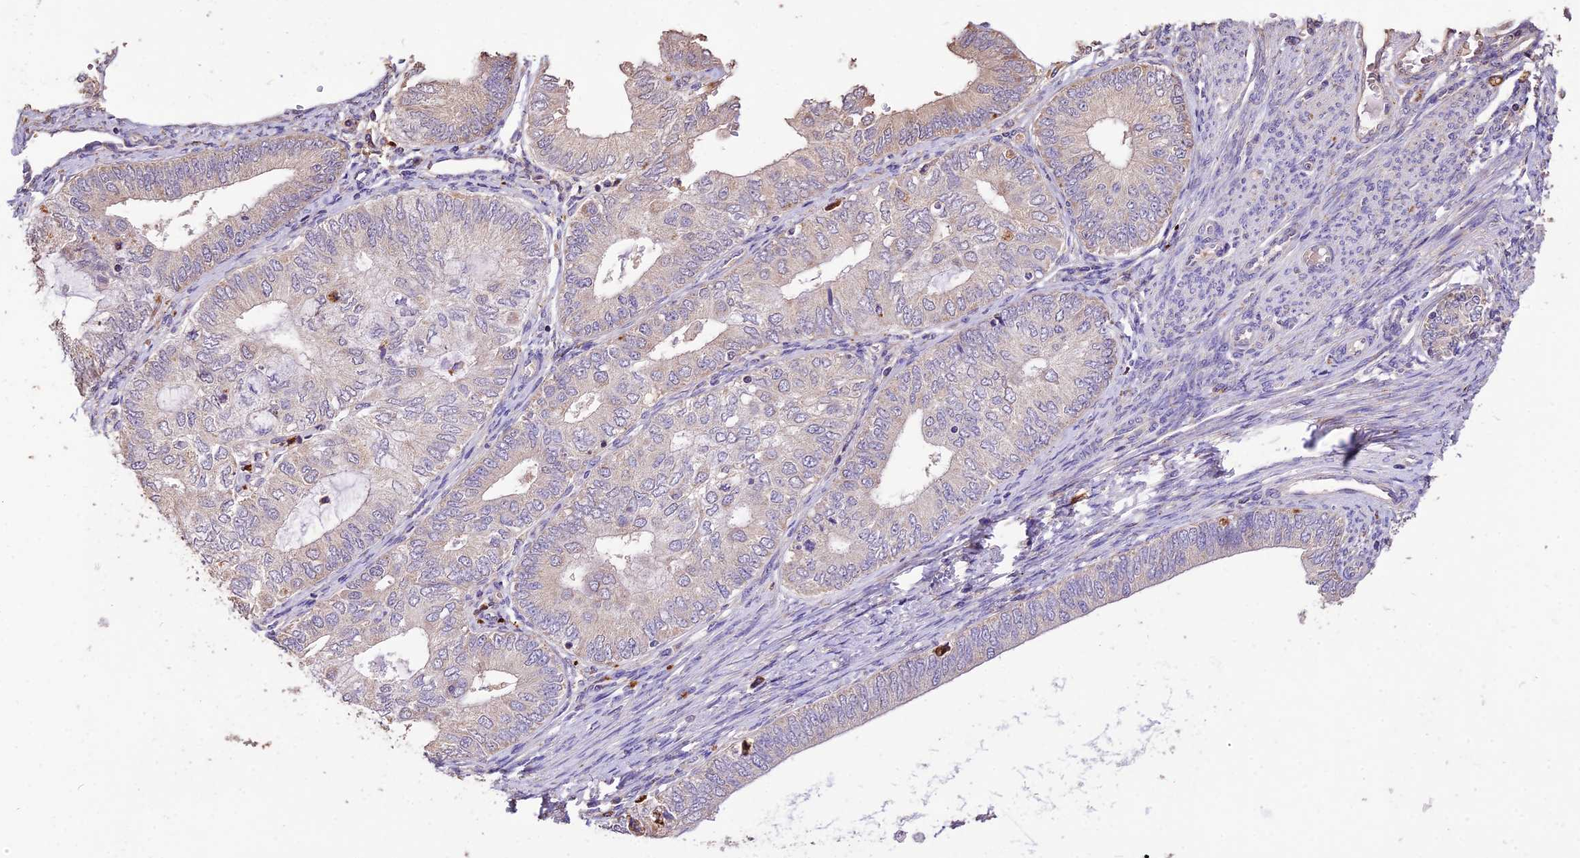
{"staining": {"intensity": "negative", "quantity": "none", "location": "none"}, "tissue": "endometrial cancer", "cell_type": "Tumor cells", "image_type": "cancer", "snomed": [{"axis": "morphology", "description": "Adenocarcinoma, NOS"}, {"axis": "topography", "description": "Endometrium"}], "caption": "Photomicrograph shows no significant protein positivity in tumor cells of endometrial cancer (adenocarcinoma).", "gene": "SDHD", "patient": {"sex": "female", "age": 68}}